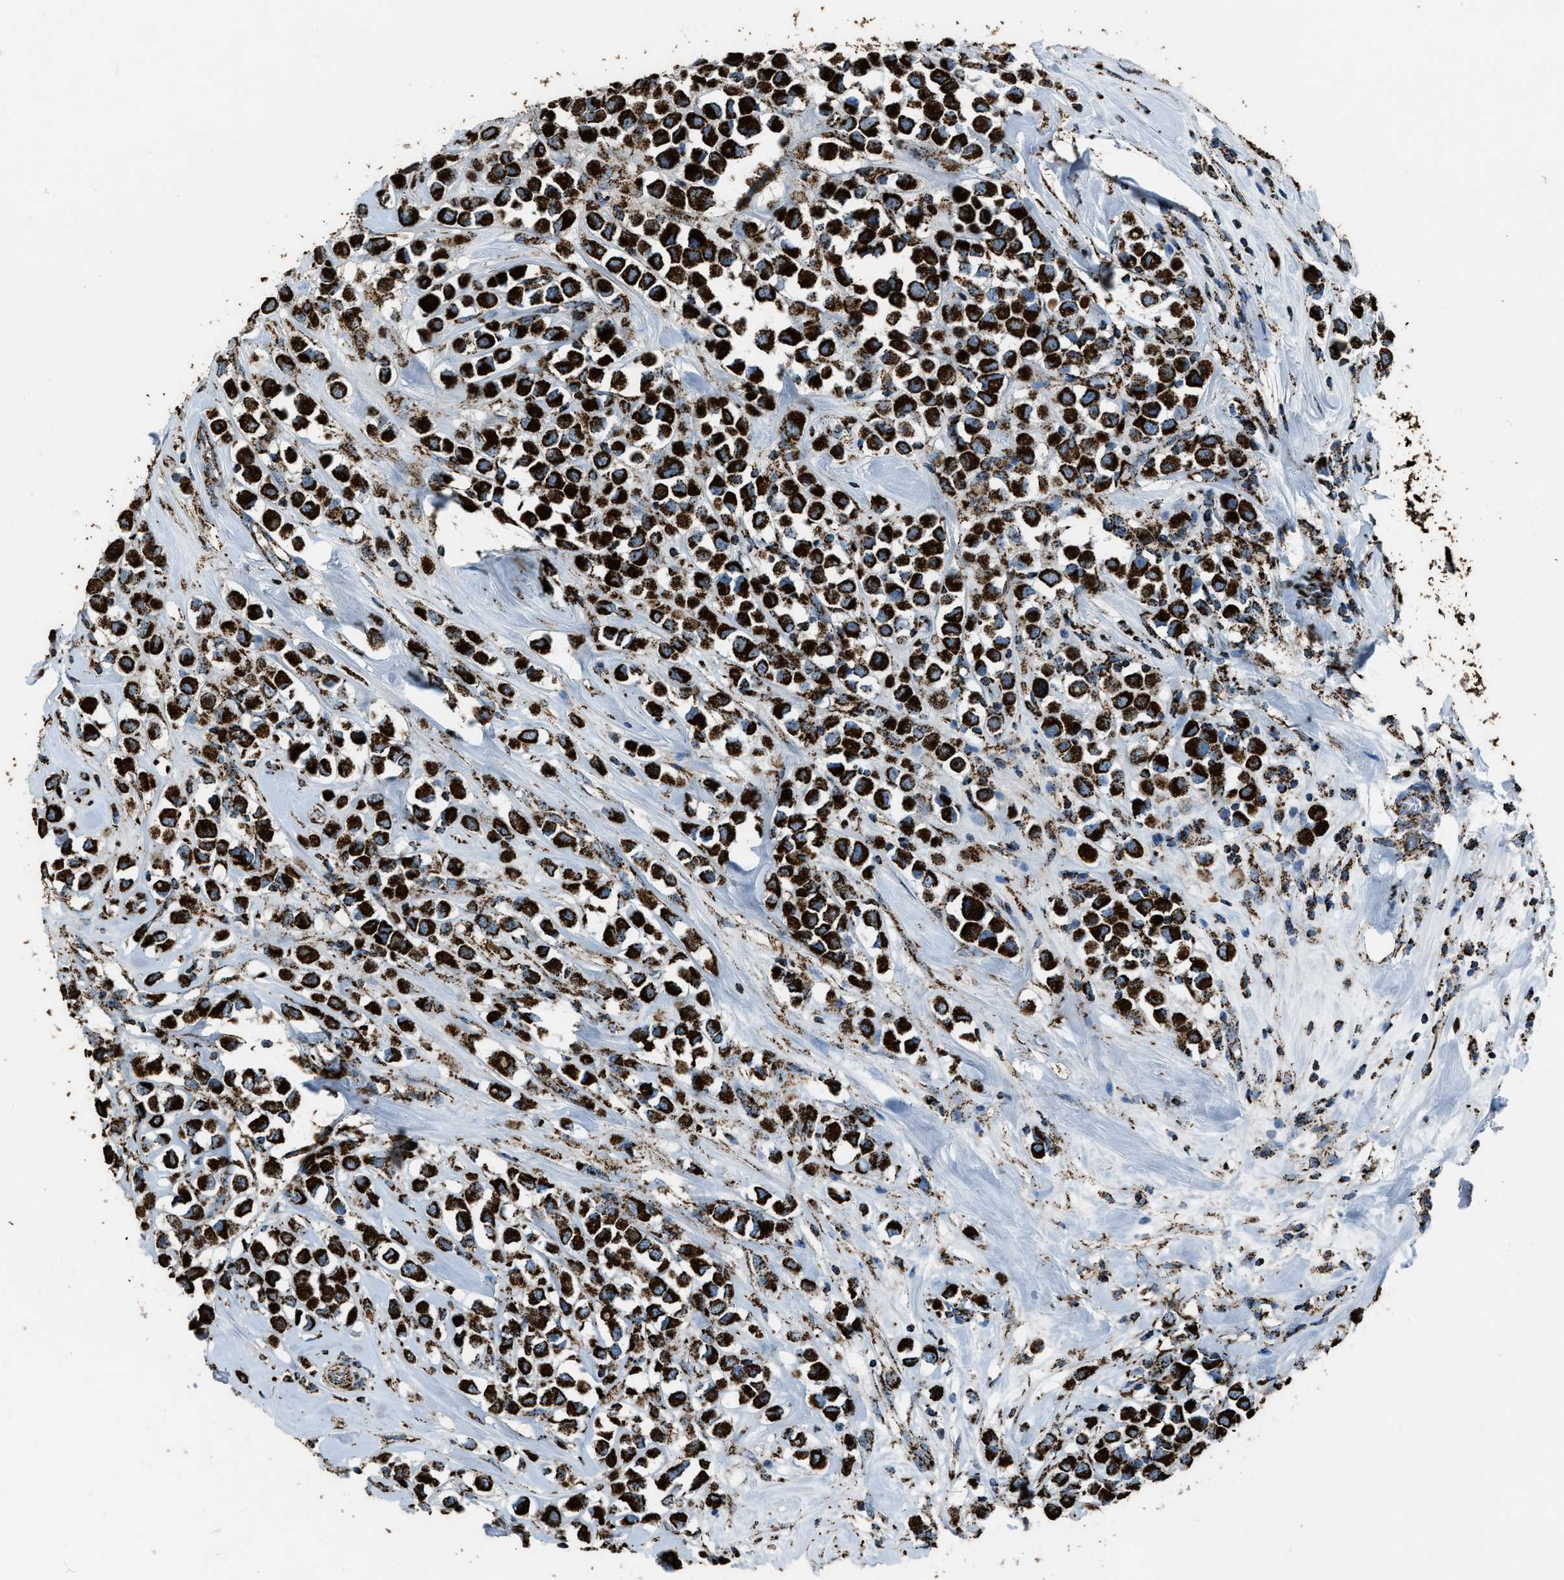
{"staining": {"intensity": "strong", "quantity": ">75%", "location": "cytoplasmic/membranous"}, "tissue": "breast cancer", "cell_type": "Tumor cells", "image_type": "cancer", "snomed": [{"axis": "morphology", "description": "Duct carcinoma"}, {"axis": "topography", "description": "Breast"}], "caption": "Tumor cells reveal strong cytoplasmic/membranous expression in about >75% of cells in invasive ductal carcinoma (breast).", "gene": "MDH2", "patient": {"sex": "female", "age": 61}}